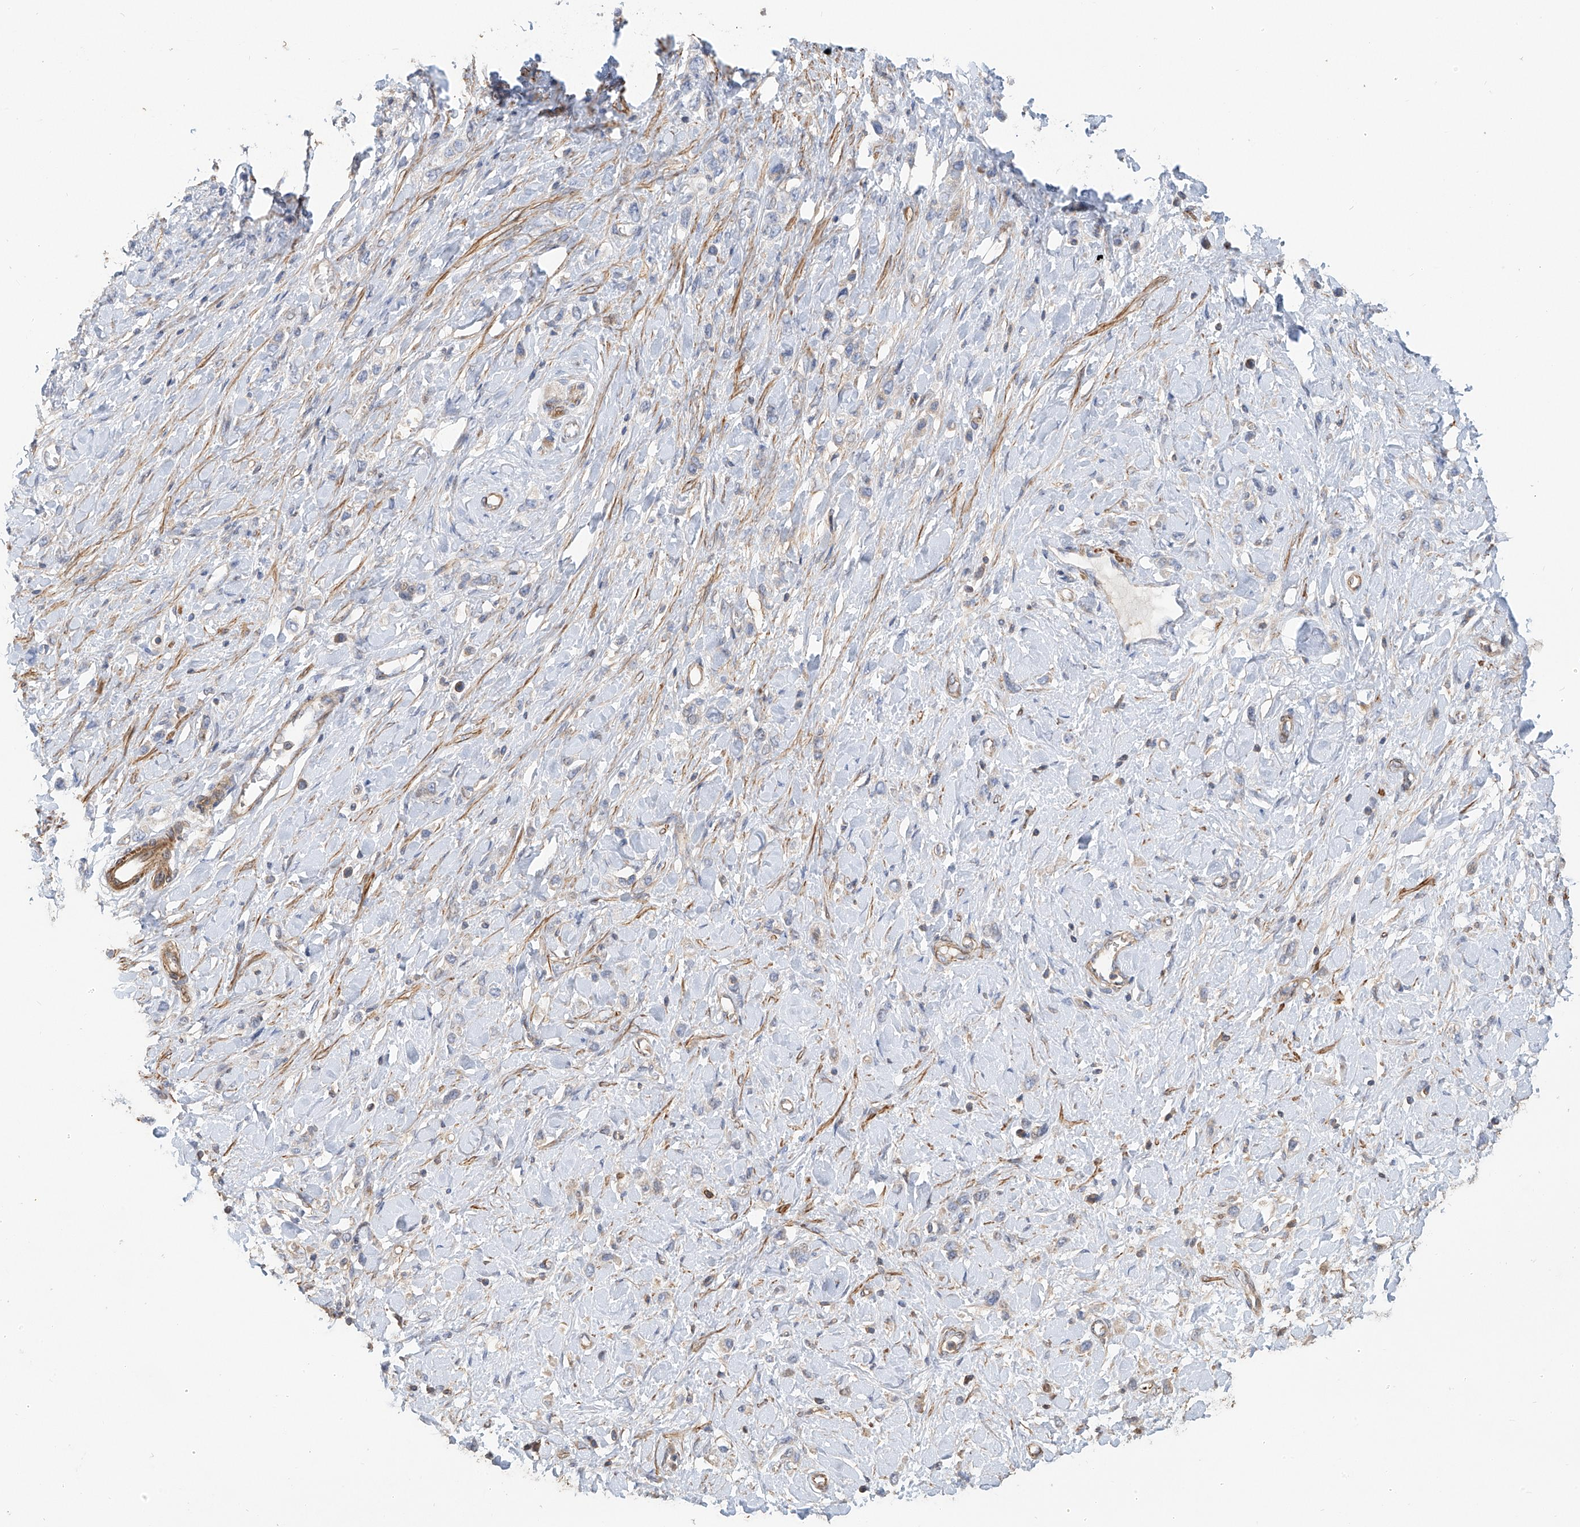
{"staining": {"intensity": "negative", "quantity": "none", "location": "none"}, "tissue": "stomach cancer", "cell_type": "Tumor cells", "image_type": "cancer", "snomed": [{"axis": "morphology", "description": "Normal tissue, NOS"}, {"axis": "morphology", "description": "Adenocarcinoma, NOS"}, {"axis": "topography", "description": "Stomach, upper"}, {"axis": "topography", "description": "Stomach"}], "caption": "Immunohistochemistry of human stomach cancer (adenocarcinoma) exhibits no staining in tumor cells.", "gene": "SLC43A3", "patient": {"sex": "female", "age": 65}}